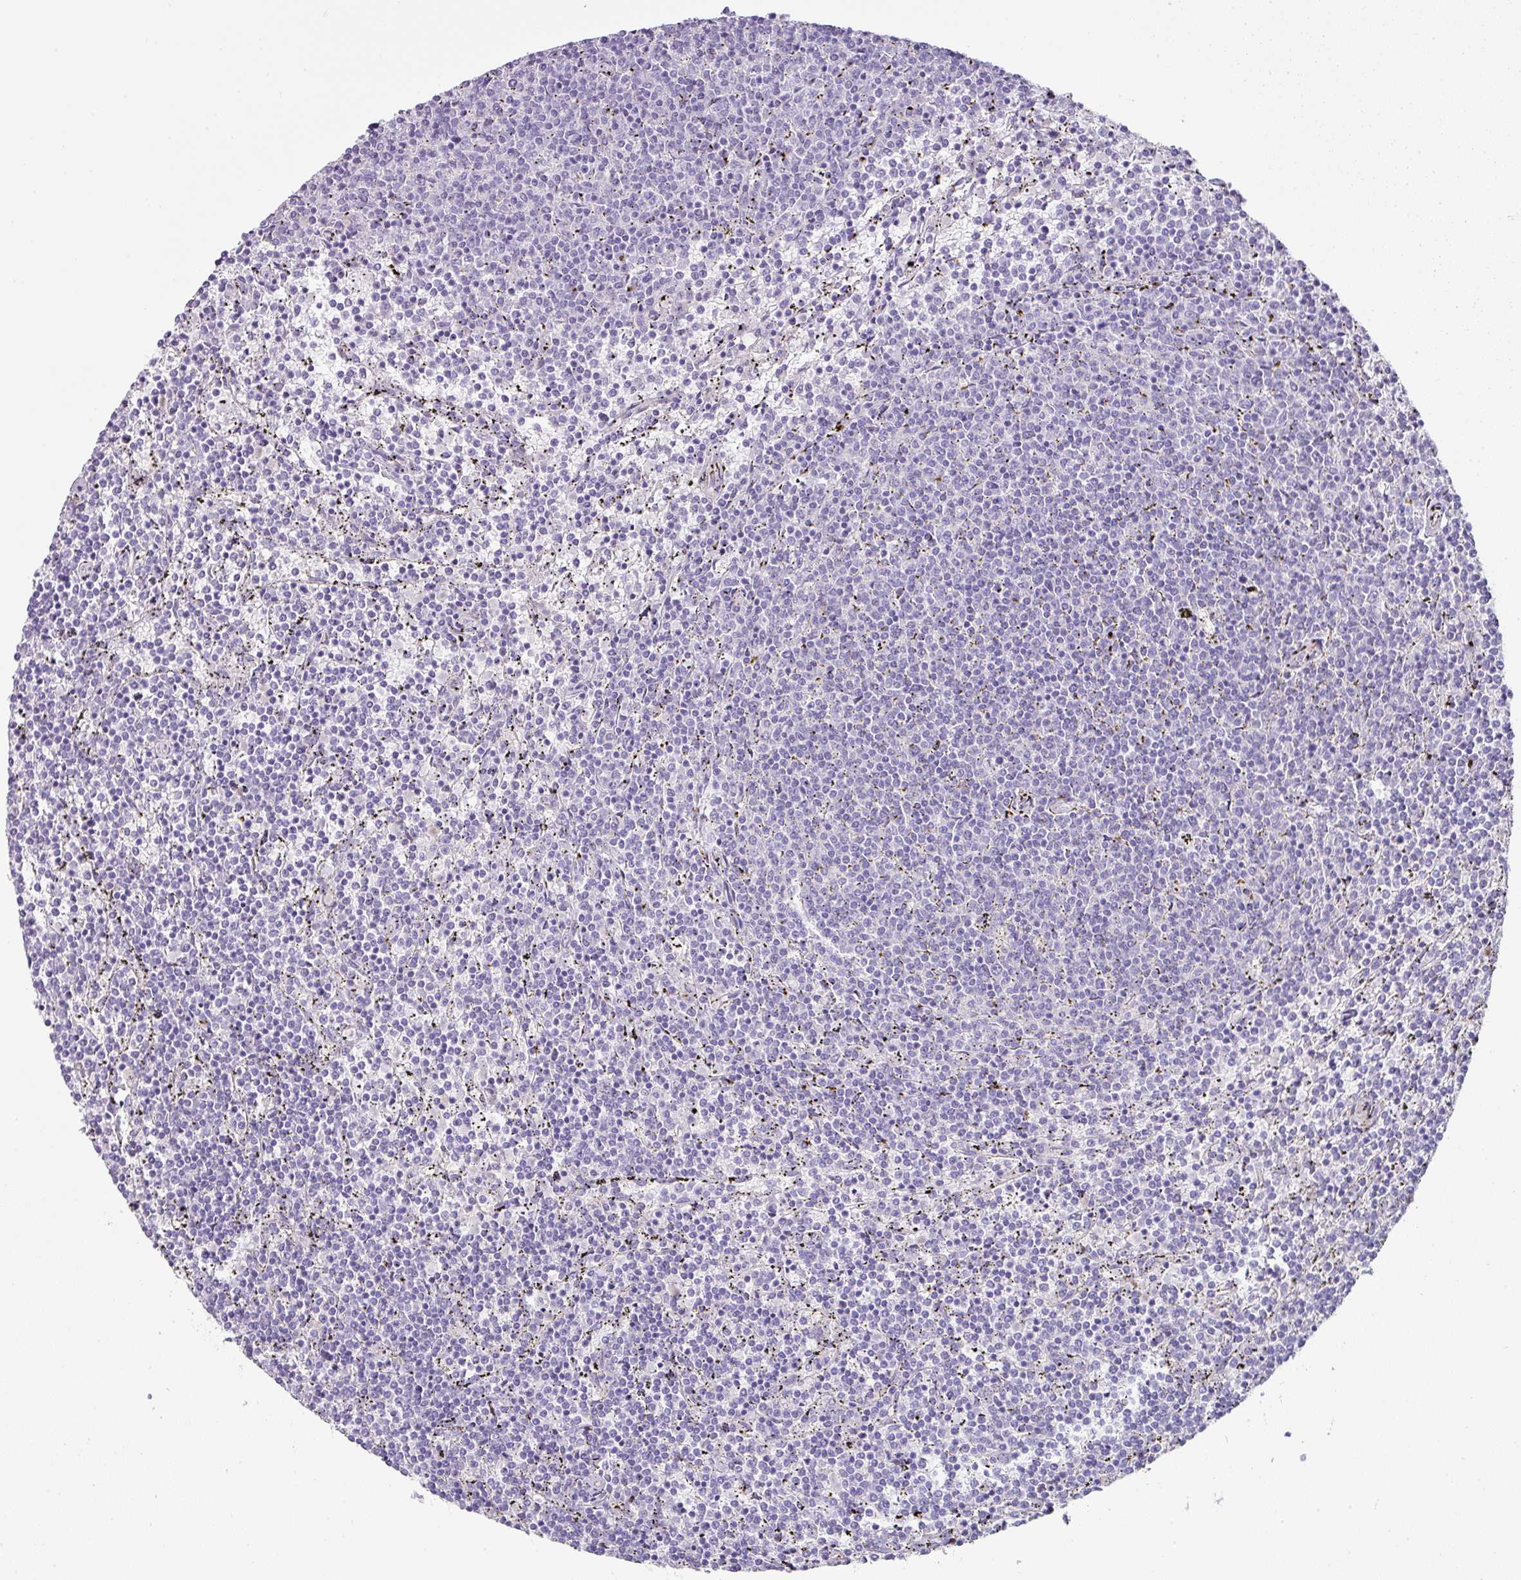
{"staining": {"intensity": "negative", "quantity": "none", "location": "none"}, "tissue": "lymphoma", "cell_type": "Tumor cells", "image_type": "cancer", "snomed": [{"axis": "morphology", "description": "Malignant lymphoma, non-Hodgkin's type, Low grade"}, {"axis": "topography", "description": "Spleen"}], "caption": "IHC histopathology image of lymphoma stained for a protein (brown), which shows no expression in tumor cells.", "gene": "OR52N1", "patient": {"sex": "female", "age": 50}}